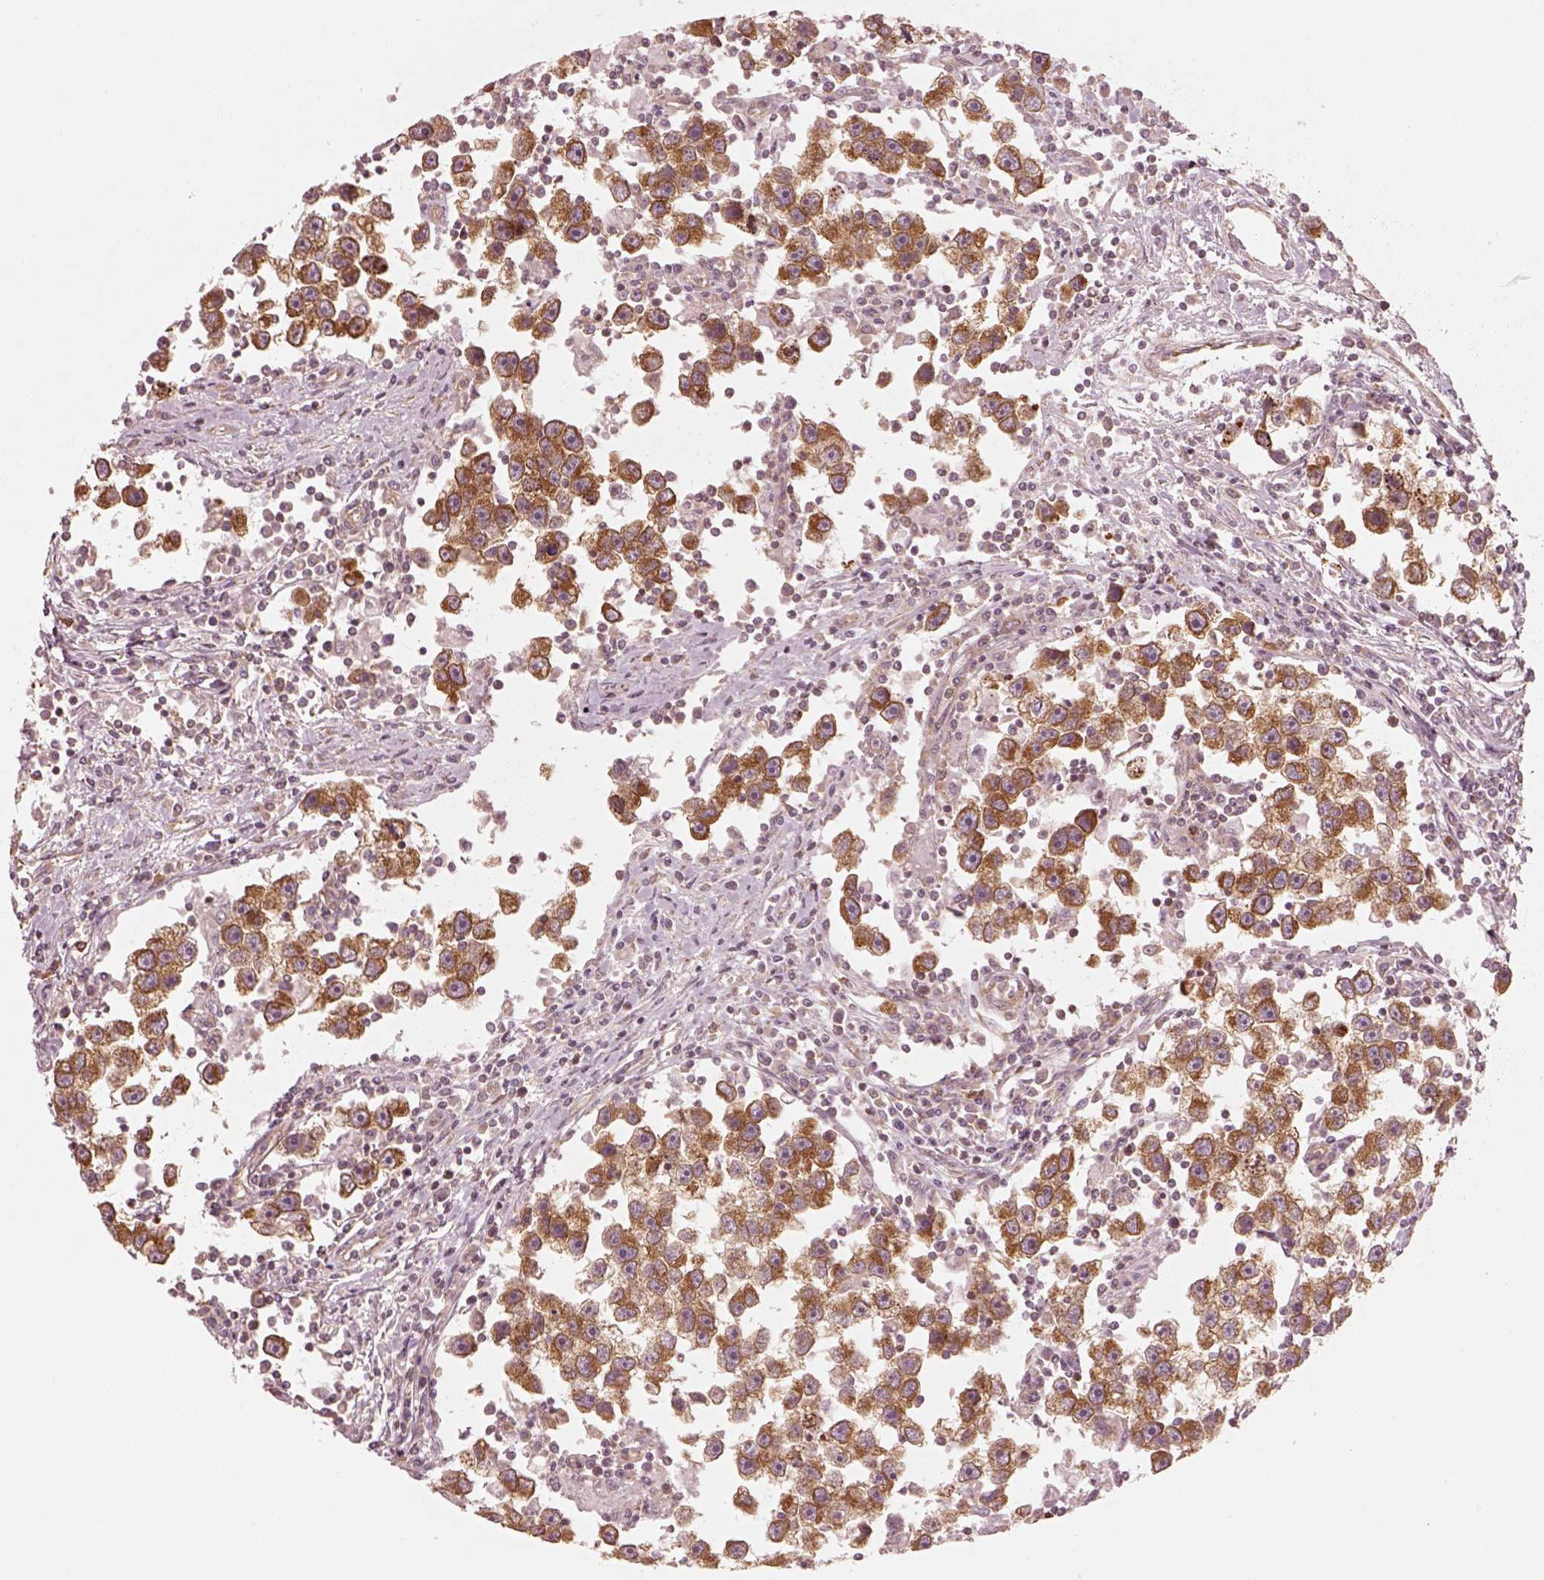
{"staining": {"intensity": "strong", "quantity": ">75%", "location": "cytoplasmic/membranous"}, "tissue": "testis cancer", "cell_type": "Tumor cells", "image_type": "cancer", "snomed": [{"axis": "morphology", "description": "Seminoma, NOS"}, {"axis": "topography", "description": "Testis"}], "caption": "This image reveals immunohistochemistry staining of human testis cancer, with high strong cytoplasmic/membranous staining in about >75% of tumor cells.", "gene": "CNOT2", "patient": {"sex": "male", "age": 30}}